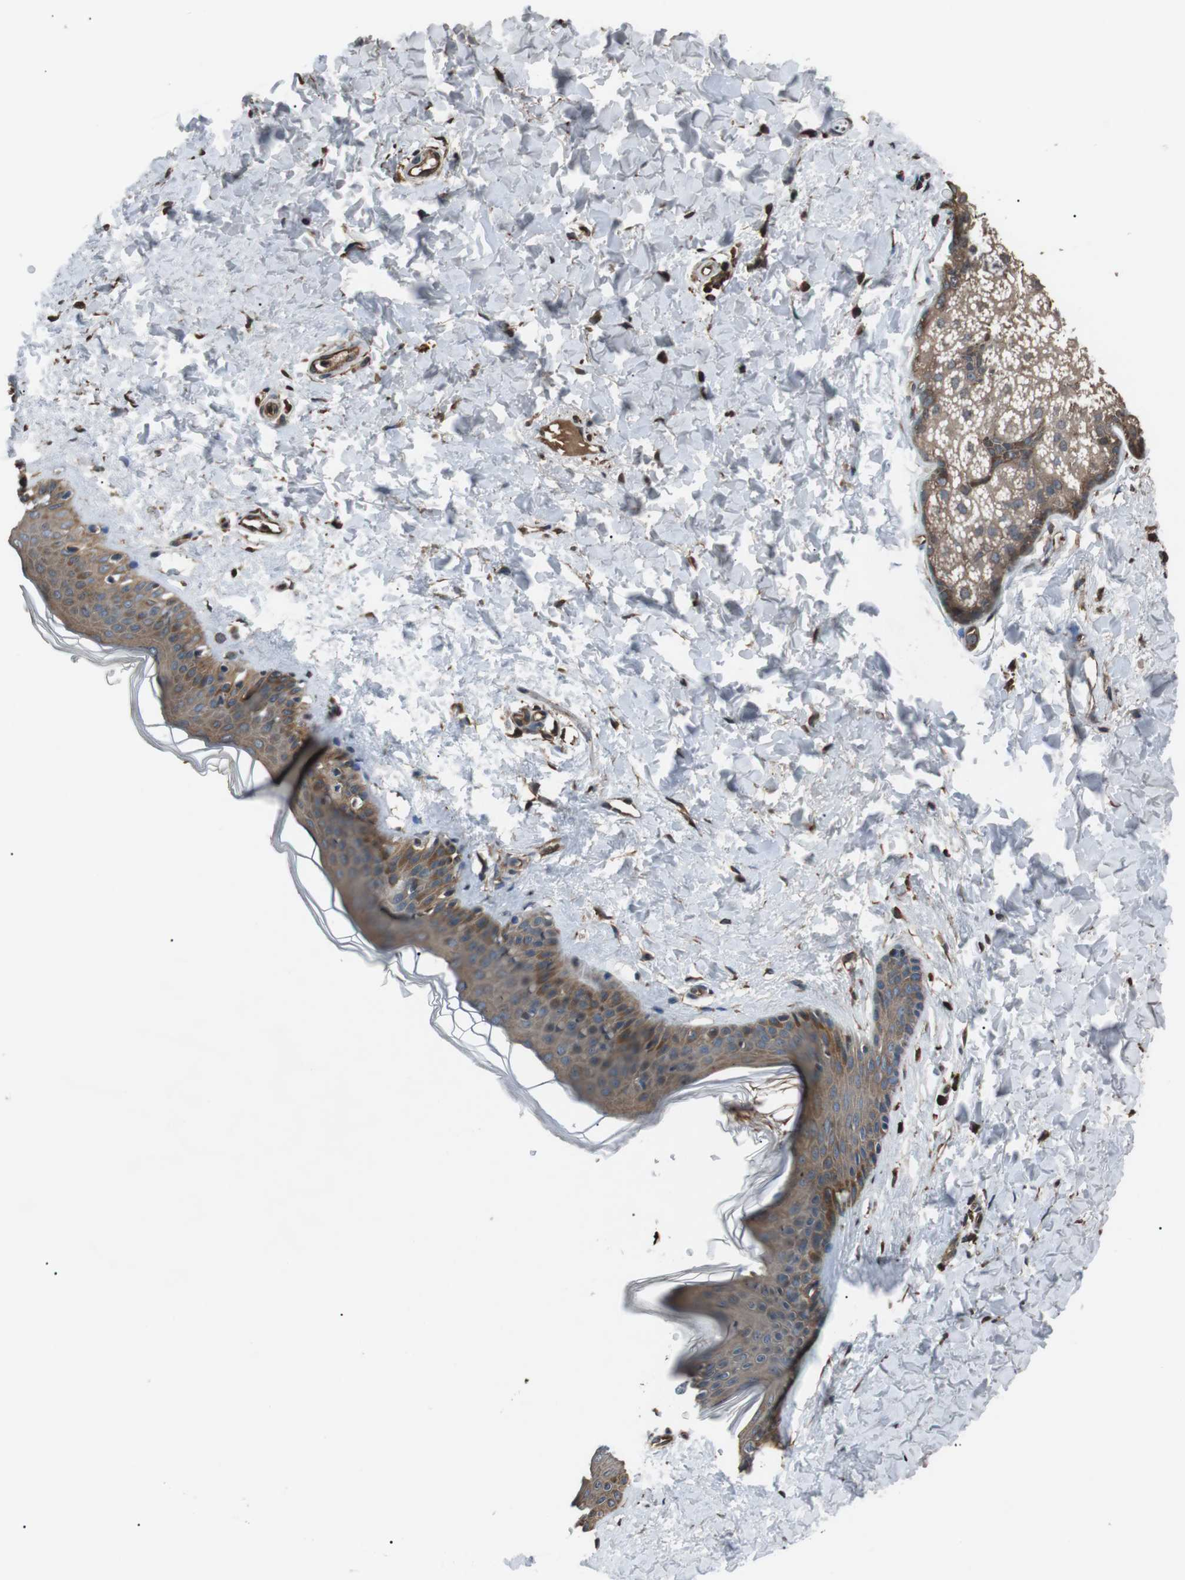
{"staining": {"intensity": "moderate", "quantity": ">75%", "location": "cytoplasmic/membranous"}, "tissue": "skin", "cell_type": "Fibroblasts", "image_type": "normal", "snomed": [{"axis": "morphology", "description": "Normal tissue, NOS"}, {"axis": "topography", "description": "Skin"}], "caption": "Skin stained with a brown dye reveals moderate cytoplasmic/membranous positive expression in about >75% of fibroblasts.", "gene": "GPR161", "patient": {"sex": "female", "age": 41}}